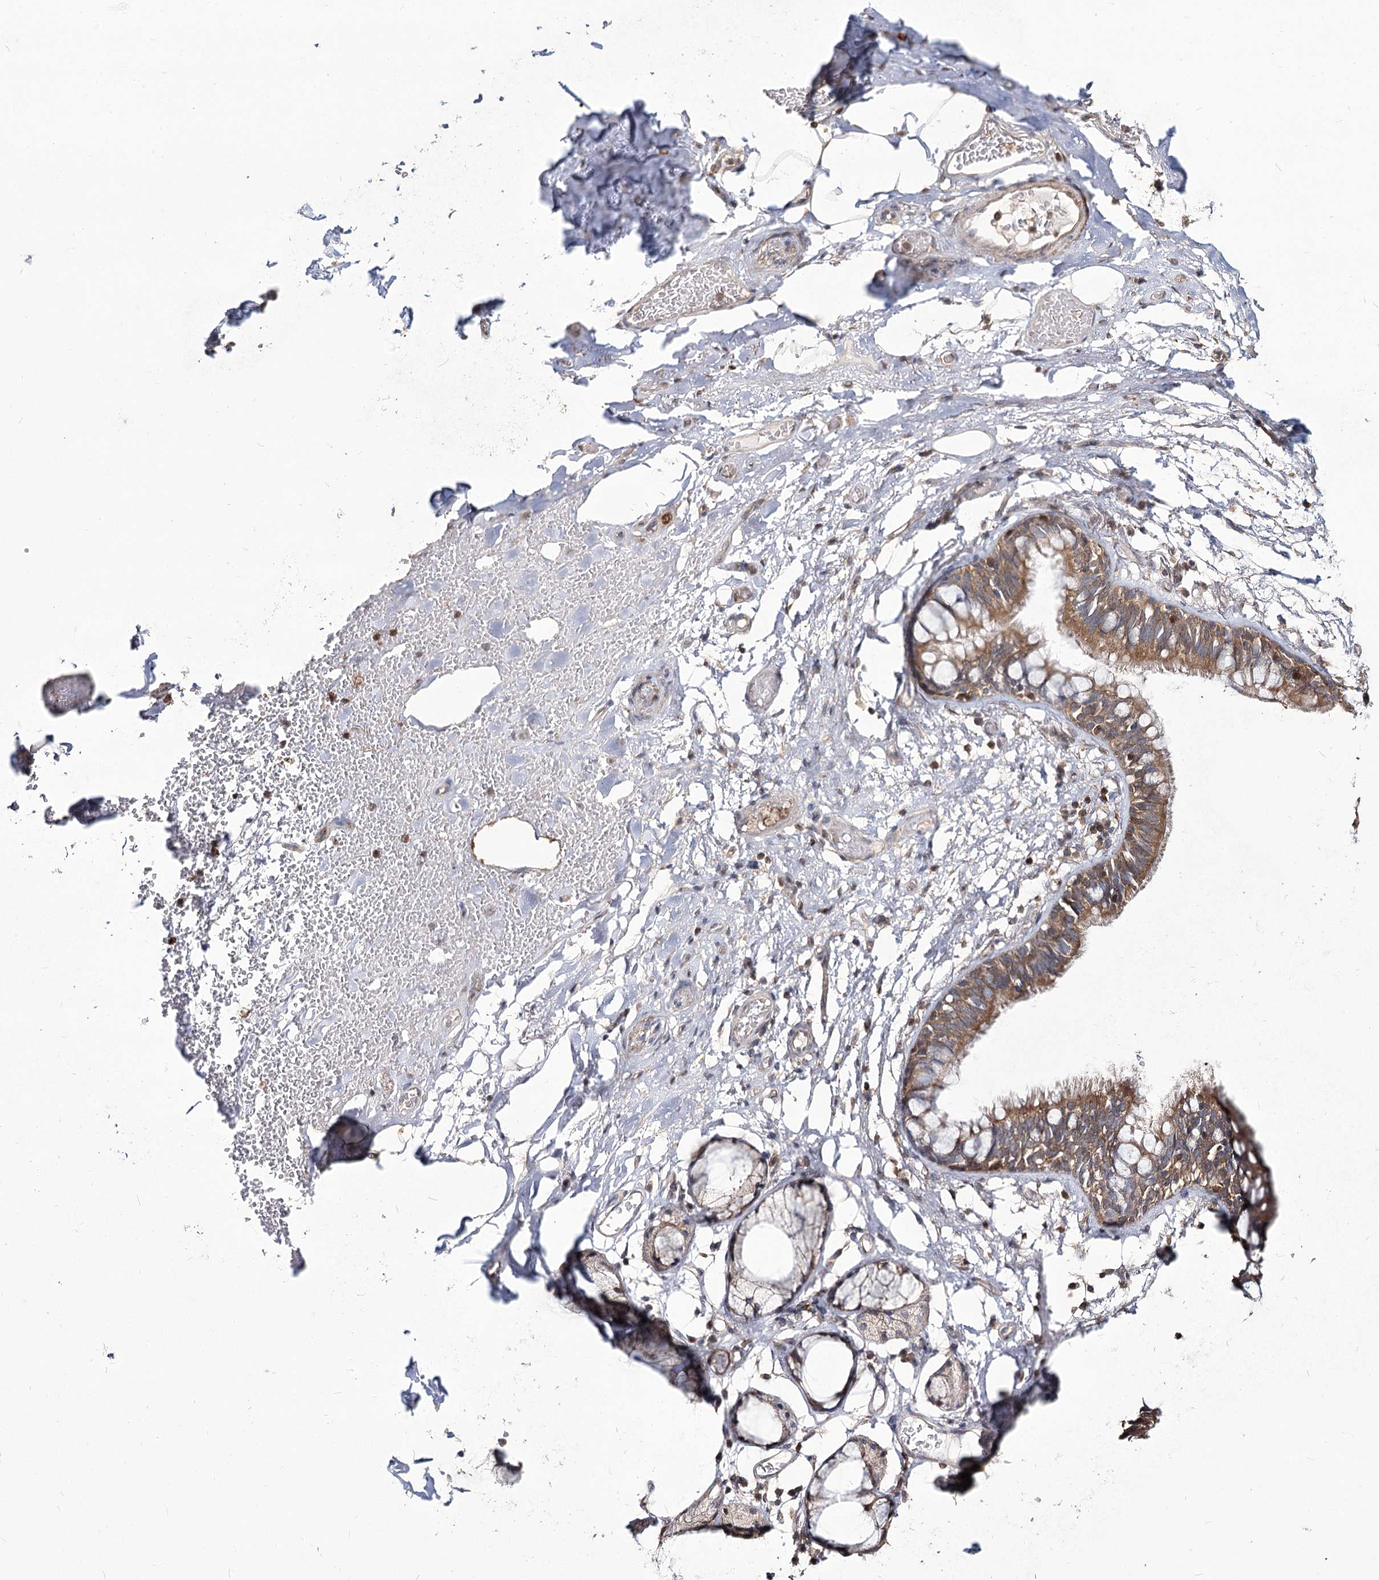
{"staining": {"intensity": "moderate", "quantity": "25%-75%", "location": "cytoplasmic/membranous"}, "tissue": "adipose tissue", "cell_type": "Adipocytes", "image_type": "normal", "snomed": [{"axis": "morphology", "description": "Normal tissue, NOS"}, {"axis": "topography", "description": "Cartilage tissue"}, {"axis": "topography", "description": "Bronchus"}], "caption": "A high-resolution image shows immunohistochemistry staining of benign adipose tissue, which demonstrates moderate cytoplasmic/membranous staining in approximately 25%-75% of adipocytes.", "gene": "STK17B", "patient": {"sex": "female", "age": 73}}